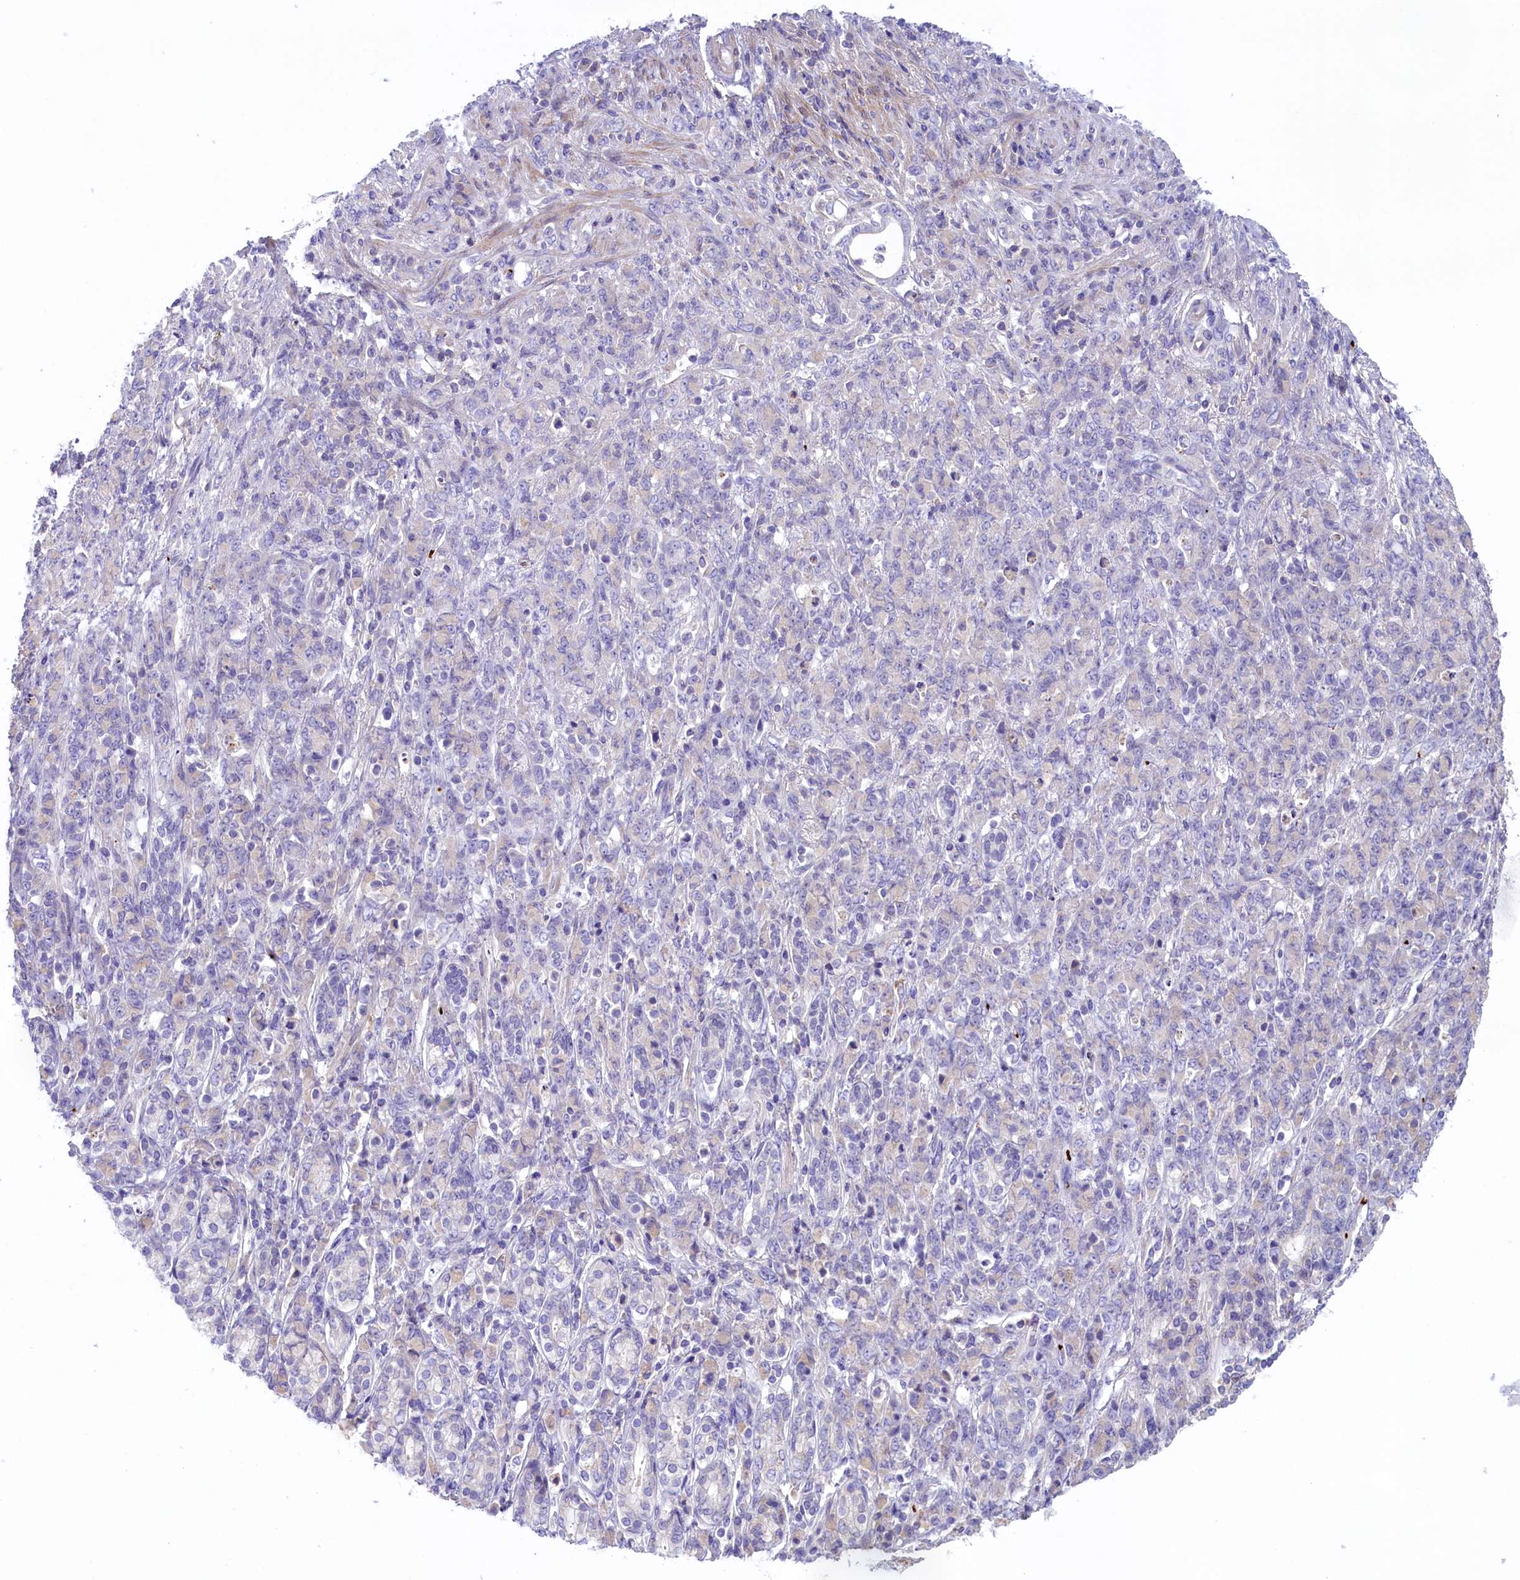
{"staining": {"intensity": "negative", "quantity": "none", "location": "none"}, "tissue": "stomach cancer", "cell_type": "Tumor cells", "image_type": "cancer", "snomed": [{"axis": "morphology", "description": "Adenocarcinoma, NOS"}, {"axis": "topography", "description": "Stomach"}], "caption": "There is no significant staining in tumor cells of stomach cancer (adenocarcinoma). (DAB IHC visualized using brightfield microscopy, high magnification).", "gene": "HEATR3", "patient": {"sex": "female", "age": 79}}